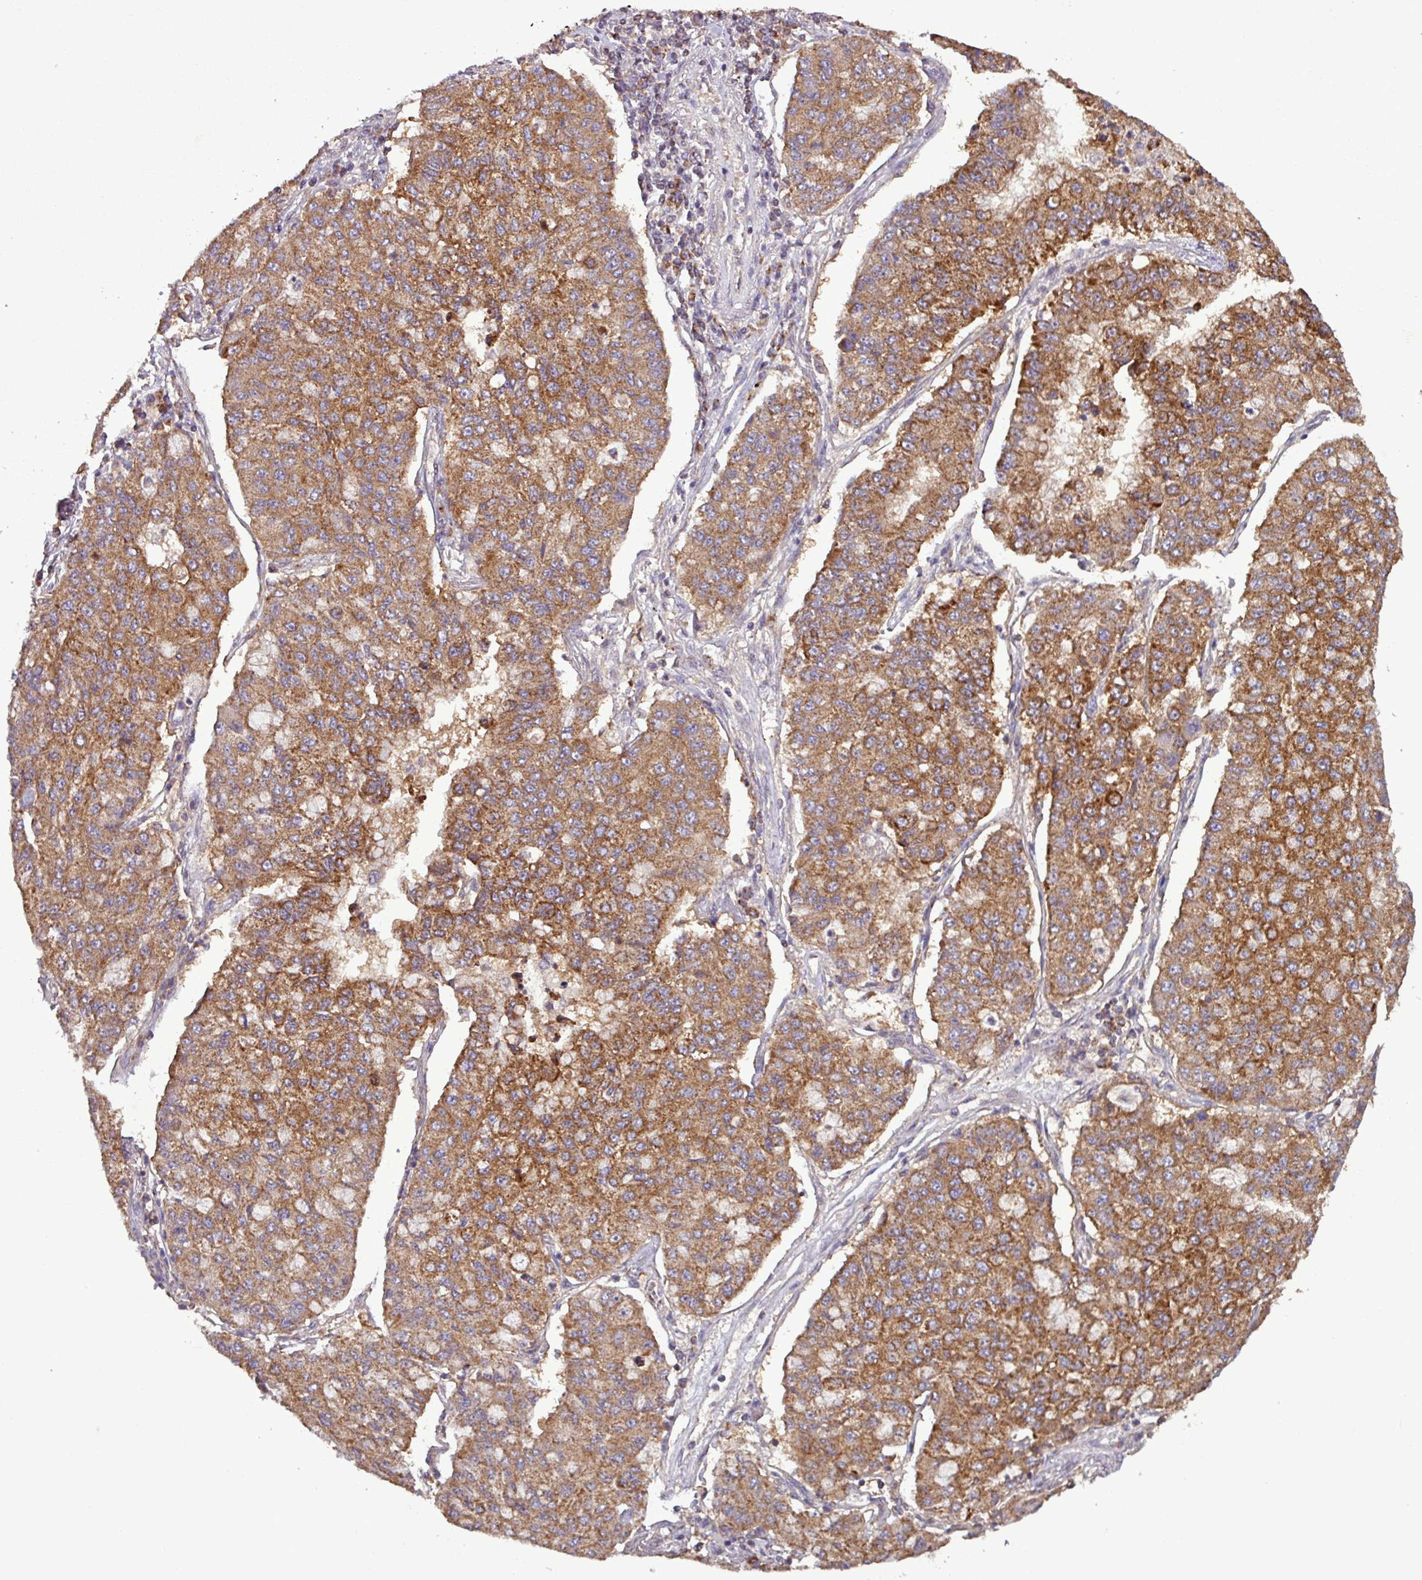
{"staining": {"intensity": "strong", "quantity": ">75%", "location": "cytoplasmic/membranous"}, "tissue": "lung cancer", "cell_type": "Tumor cells", "image_type": "cancer", "snomed": [{"axis": "morphology", "description": "Squamous cell carcinoma, NOS"}, {"axis": "topography", "description": "Lung"}], "caption": "Immunohistochemical staining of human lung cancer displays high levels of strong cytoplasmic/membranous staining in about >75% of tumor cells.", "gene": "MCTP2", "patient": {"sex": "male", "age": 74}}